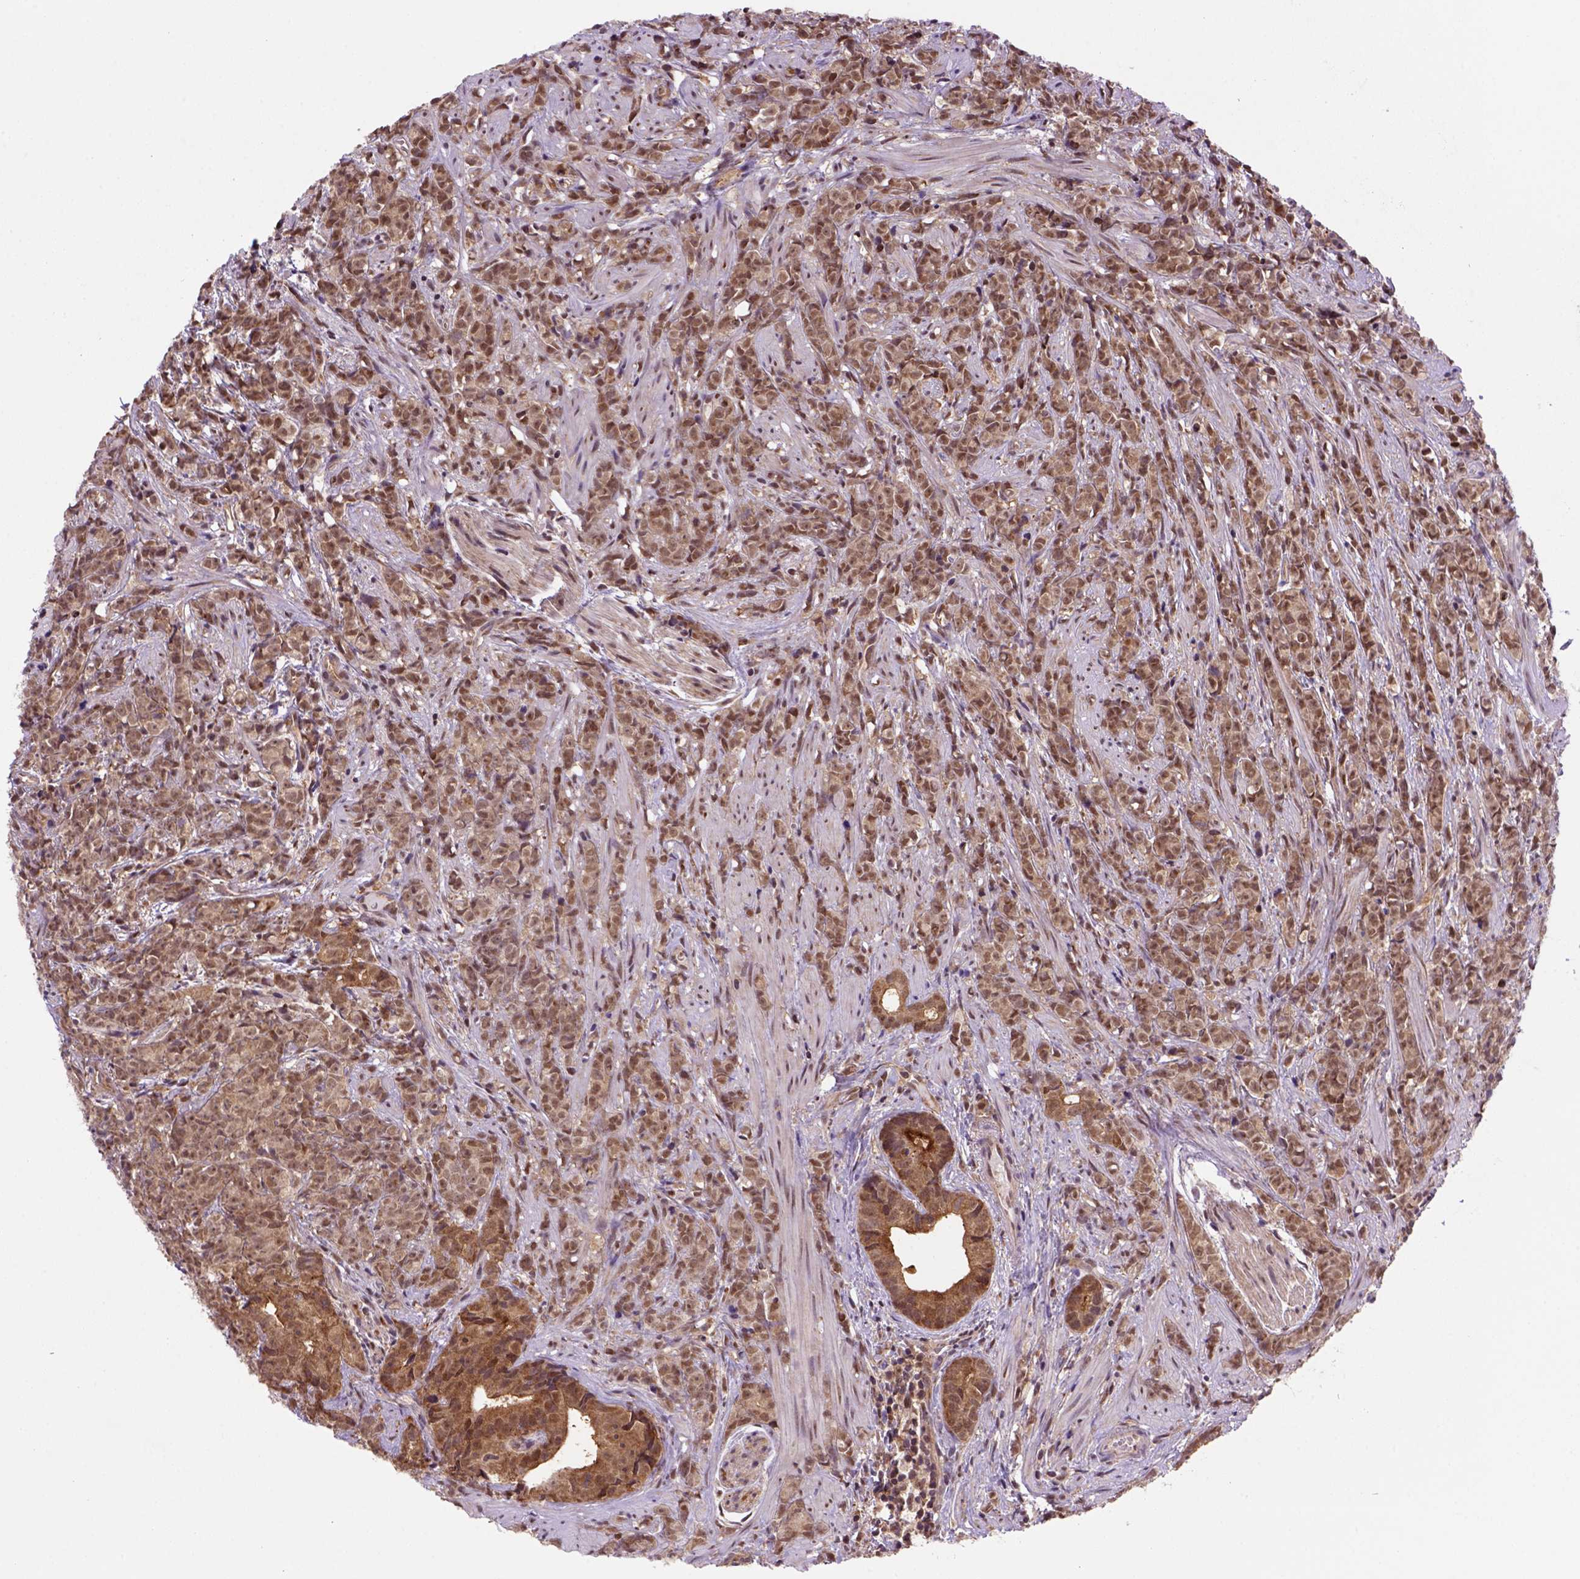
{"staining": {"intensity": "strong", "quantity": ">75%", "location": "cytoplasmic/membranous,nuclear"}, "tissue": "prostate cancer", "cell_type": "Tumor cells", "image_type": "cancer", "snomed": [{"axis": "morphology", "description": "Adenocarcinoma, High grade"}, {"axis": "topography", "description": "Prostate"}], "caption": "IHC histopathology image of neoplastic tissue: prostate cancer stained using immunohistochemistry reveals high levels of strong protein expression localized specifically in the cytoplasmic/membranous and nuclear of tumor cells, appearing as a cytoplasmic/membranous and nuclear brown color.", "gene": "PSMC2", "patient": {"sex": "male", "age": 81}}